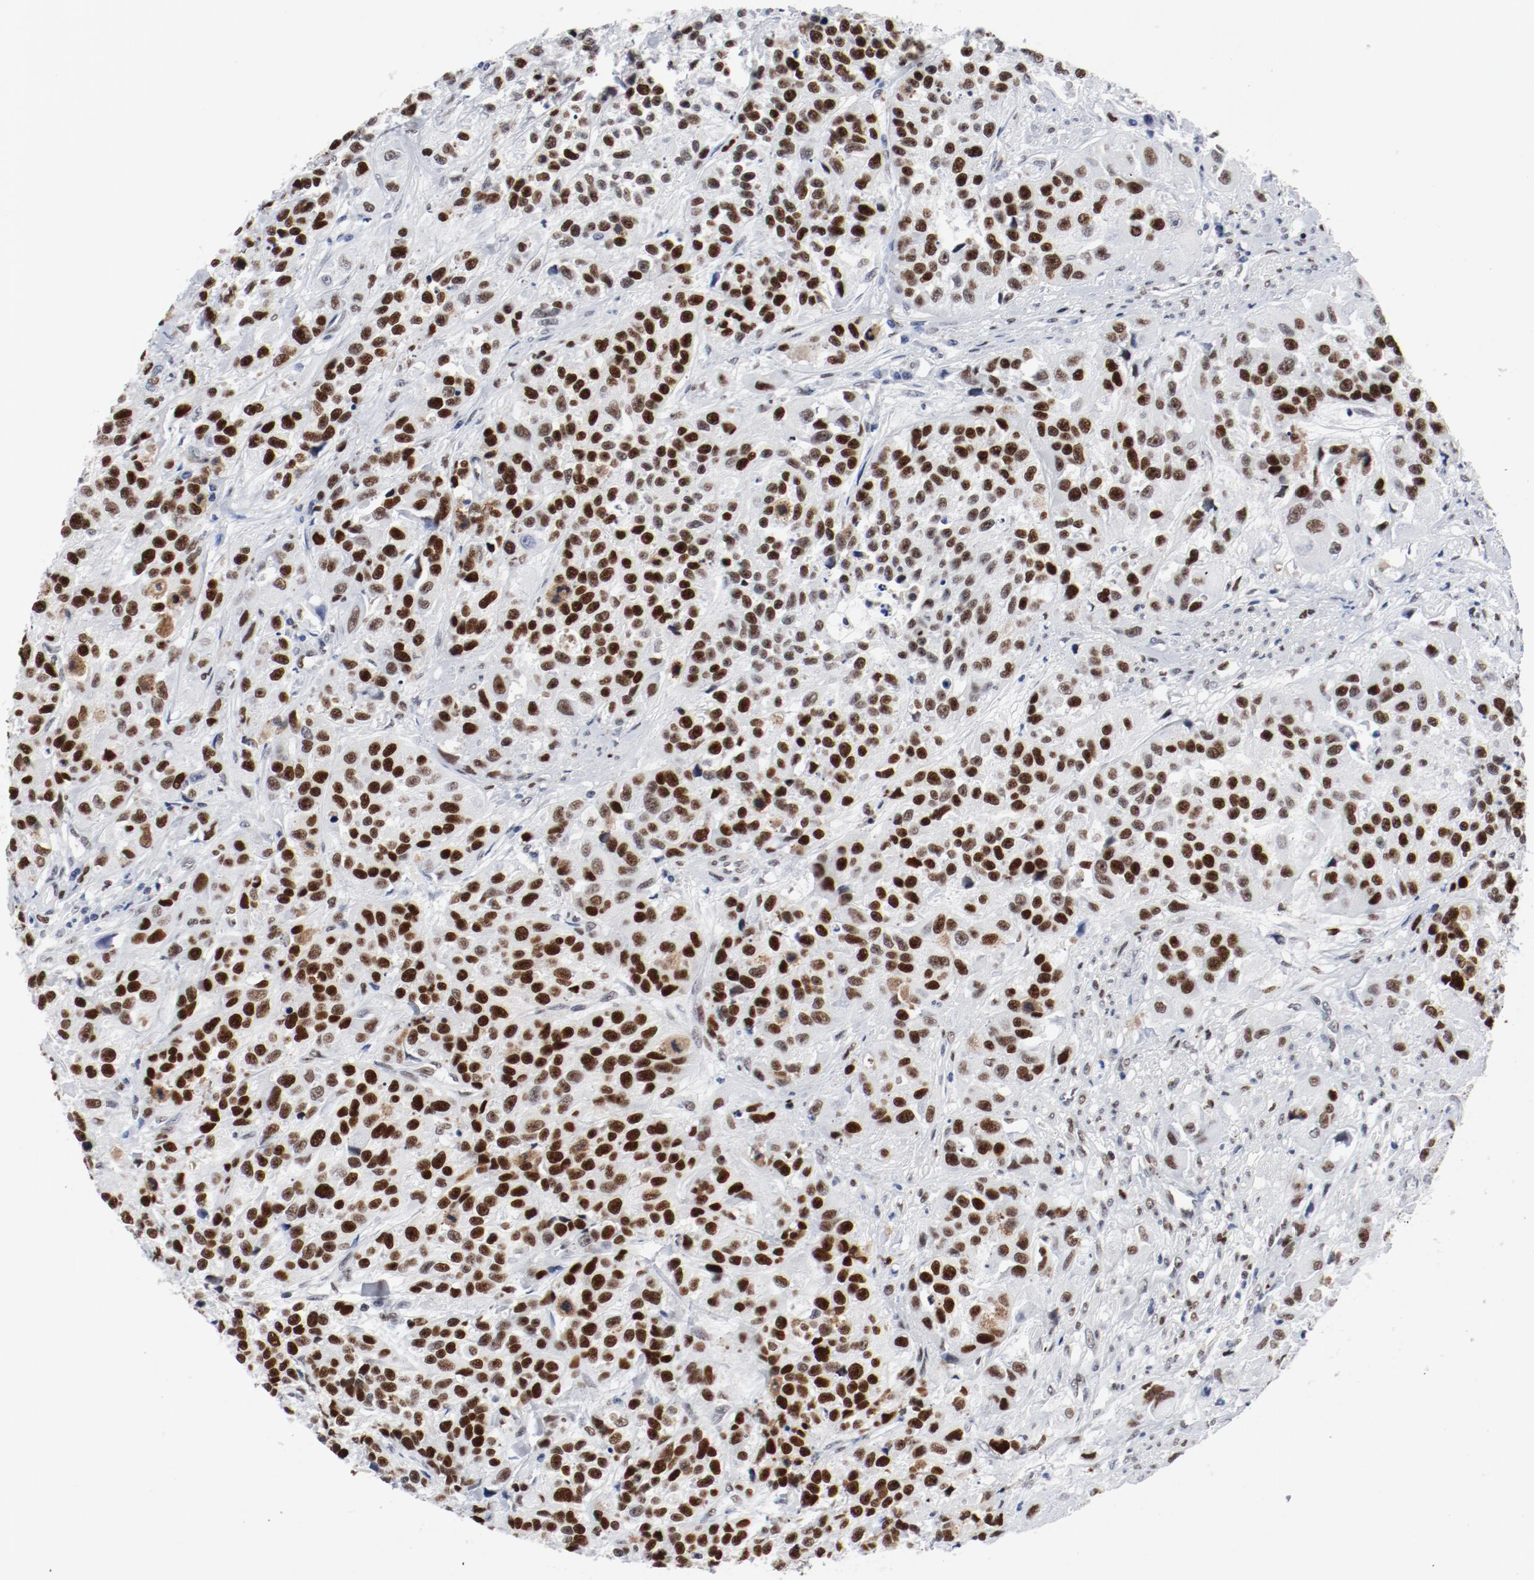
{"staining": {"intensity": "strong", "quantity": ">75%", "location": "nuclear"}, "tissue": "urothelial cancer", "cell_type": "Tumor cells", "image_type": "cancer", "snomed": [{"axis": "morphology", "description": "Urothelial carcinoma, High grade"}, {"axis": "topography", "description": "Urinary bladder"}], "caption": "There is high levels of strong nuclear staining in tumor cells of urothelial cancer, as demonstrated by immunohistochemical staining (brown color).", "gene": "POLD1", "patient": {"sex": "female", "age": 81}}